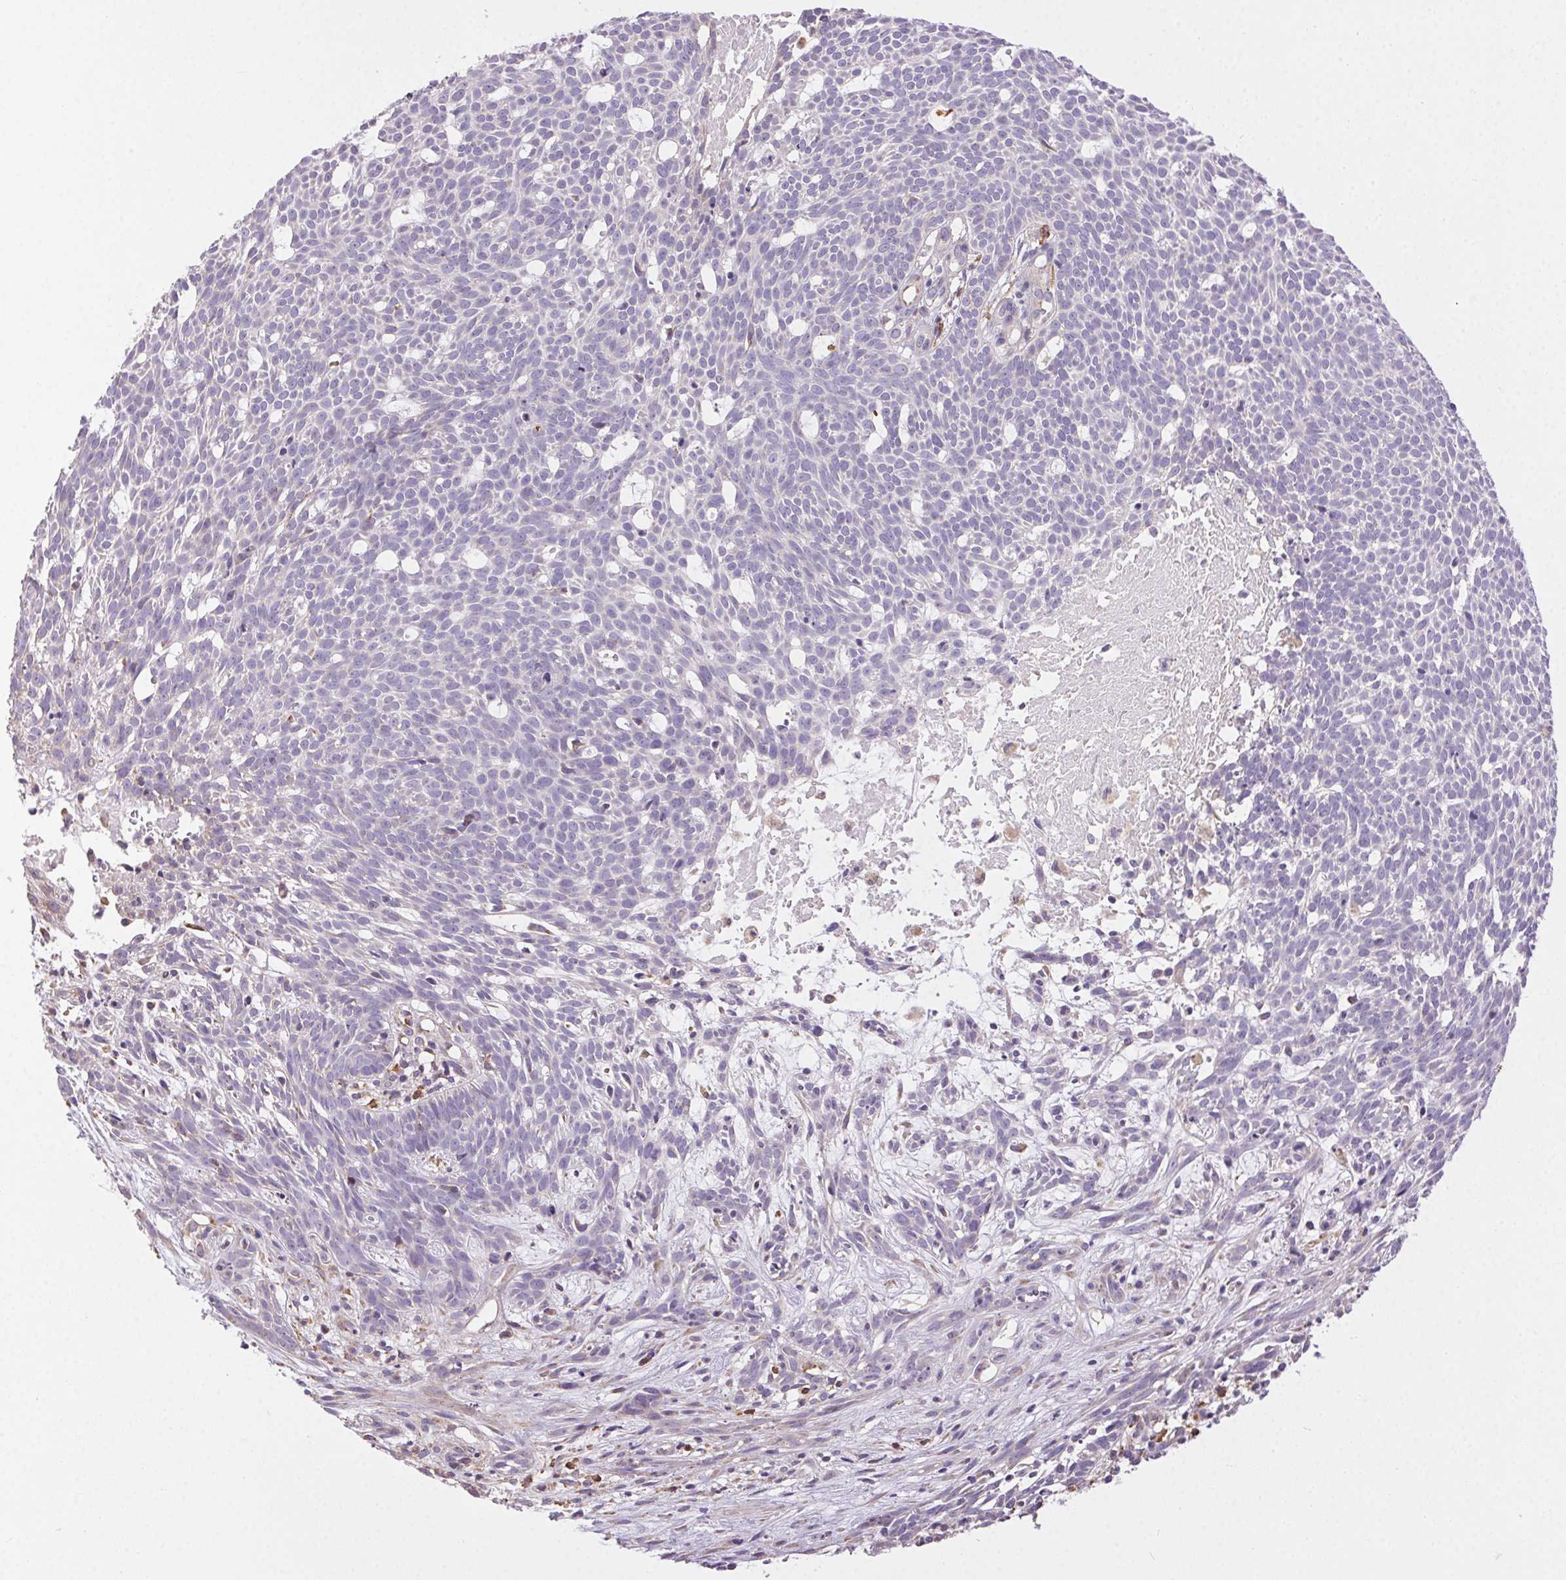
{"staining": {"intensity": "negative", "quantity": "none", "location": "none"}, "tissue": "skin cancer", "cell_type": "Tumor cells", "image_type": "cancer", "snomed": [{"axis": "morphology", "description": "Basal cell carcinoma"}, {"axis": "topography", "description": "Skin"}], "caption": "IHC of skin cancer demonstrates no staining in tumor cells.", "gene": "SNX31", "patient": {"sex": "male", "age": 59}}